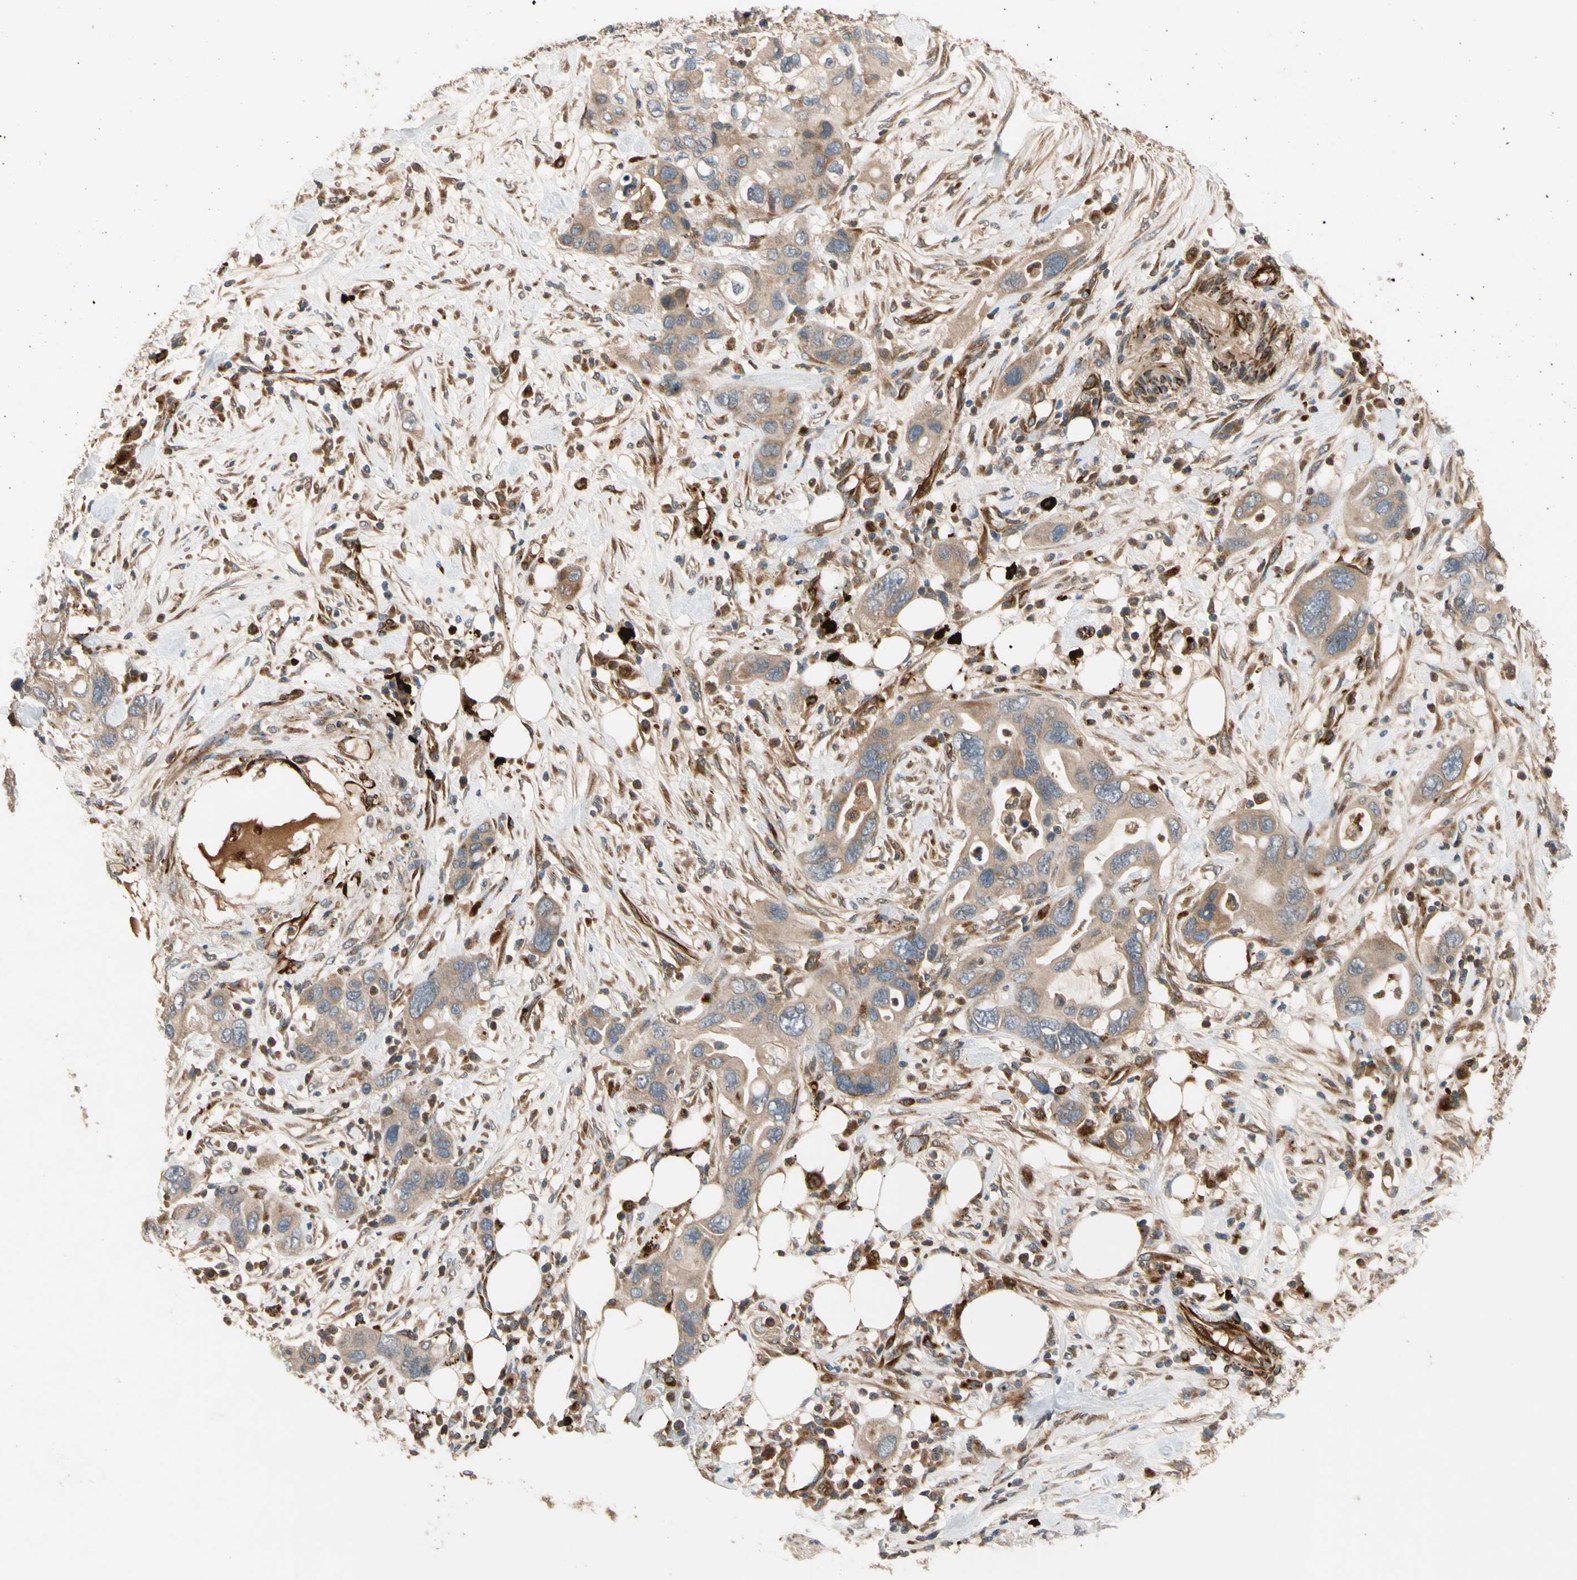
{"staining": {"intensity": "moderate", "quantity": ">75%", "location": "cytoplasmic/membranous"}, "tissue": "pancreatic cancer", "cell_type": "Tumor cells", "image_type": "cancer", "snomed": [{"axis": "morphology", "description": "Adenocarcinoma, NOS"}, {"axis": "topography", "description": "Pancreas"}], "caption": "About >75% of tumor cells in human adenocarcinoma (pancreatic) display moderate cytoplasmic/membranous protein expression as visualized by brown immunohistochemical staining.", "gene": "FGD6", "patient": {"sex": "female", "age": 71}}